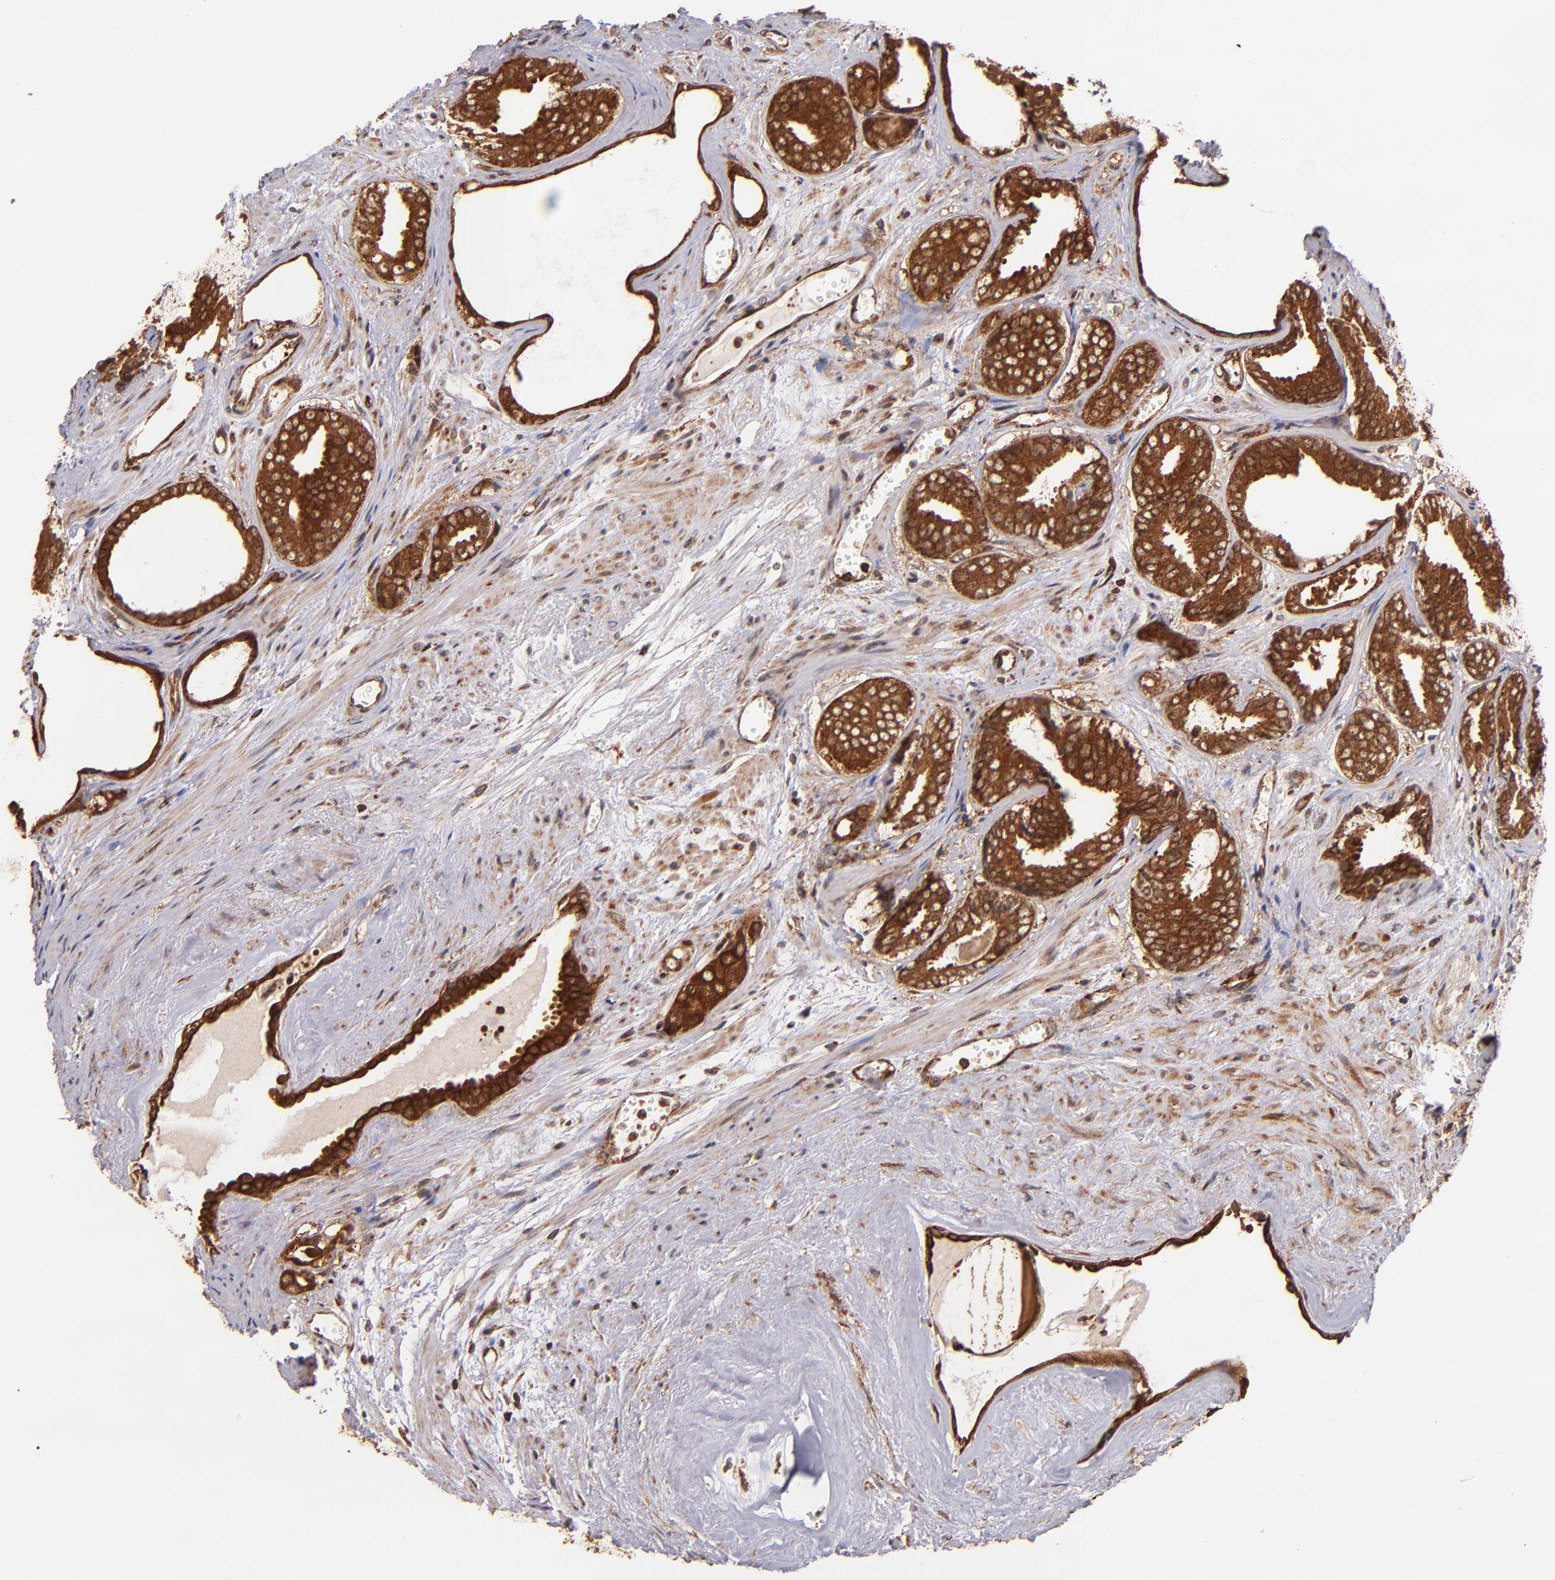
{"staining": {"intensity": "strong", "quantity": ">75%", "location": "cytoplasmic/membranous,nuclear"}, "tissue": "prostate cancer", "cell_type": "Tumor cells", "image_type": "cancer", "snomed": [{"axis": "morphology", "description": "Adenocarcinoma, Medium grade"}, {"axis": "topography", "description": "Prostate"}], "caption": "Approximately >75% of tumor cells in prostate cancer demonstrate strong cytoplasmic/membranous and nuclear protein staining as visualized by brown immunohistochemical staining.", "gene": "STX8", "patient": {"sex": "male", "age": 79}}